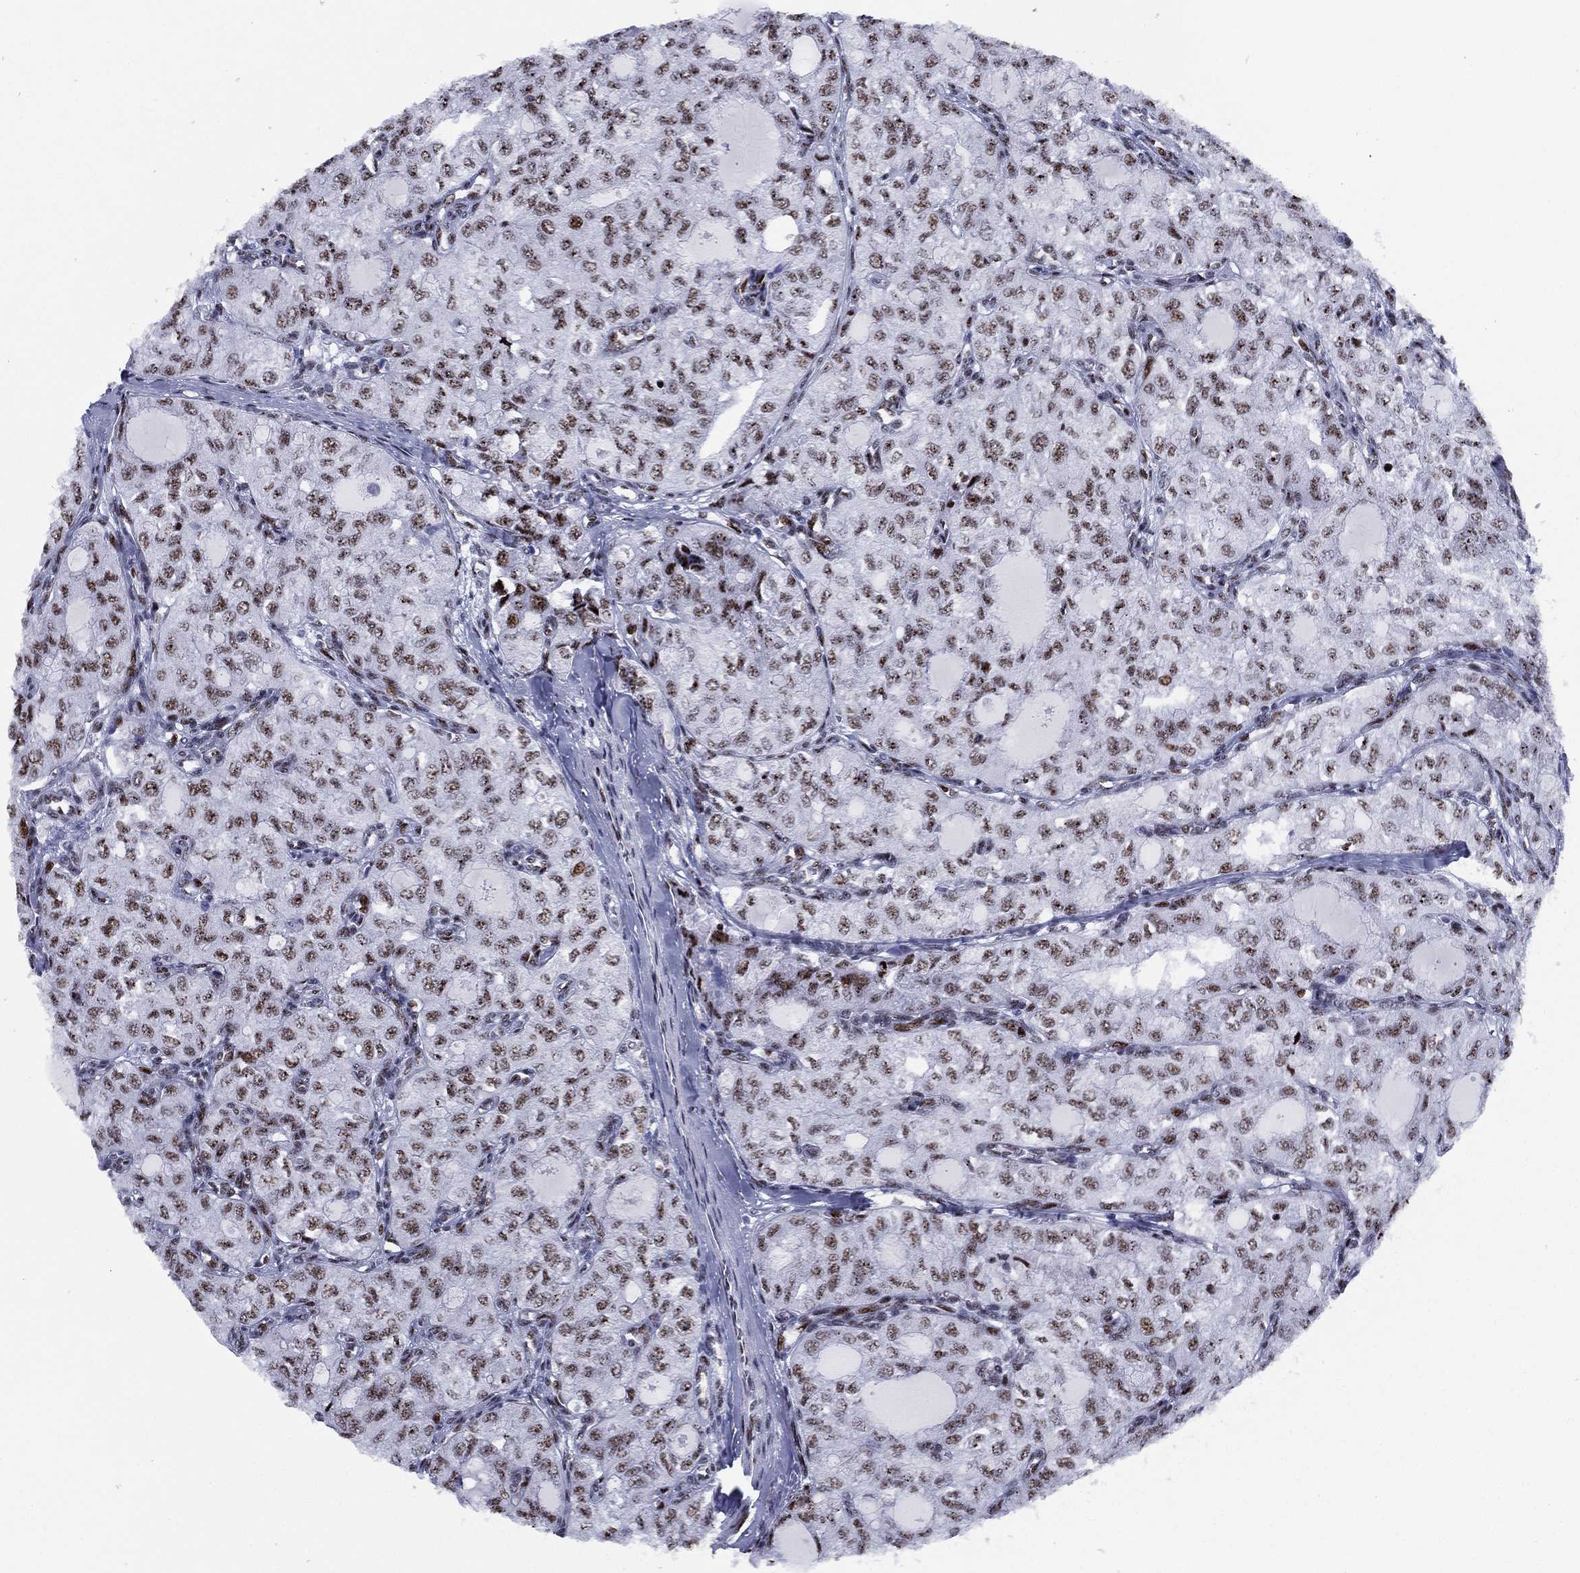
{"staining": {"intensity": "strong", "quantity": ">75%", "location": "nuclear"}, "tissue": "thyroid cancer", "cell_type": "Tumor cells", "image_type": "cancer", "snomed": [{"axis": "morphology", "description": "Follicular adenoma carcinoma, NOS"}, {"axis": "topography", "description": "Thyroid gland"}], "caption": "Tumor cells reveal strong nuclear staining in approximately >75% of cells in thyroid cancer (follicular adenoma carcinoma).", "gene": "CYB561D2", "patient": {"sex": "male", "age": 75}}